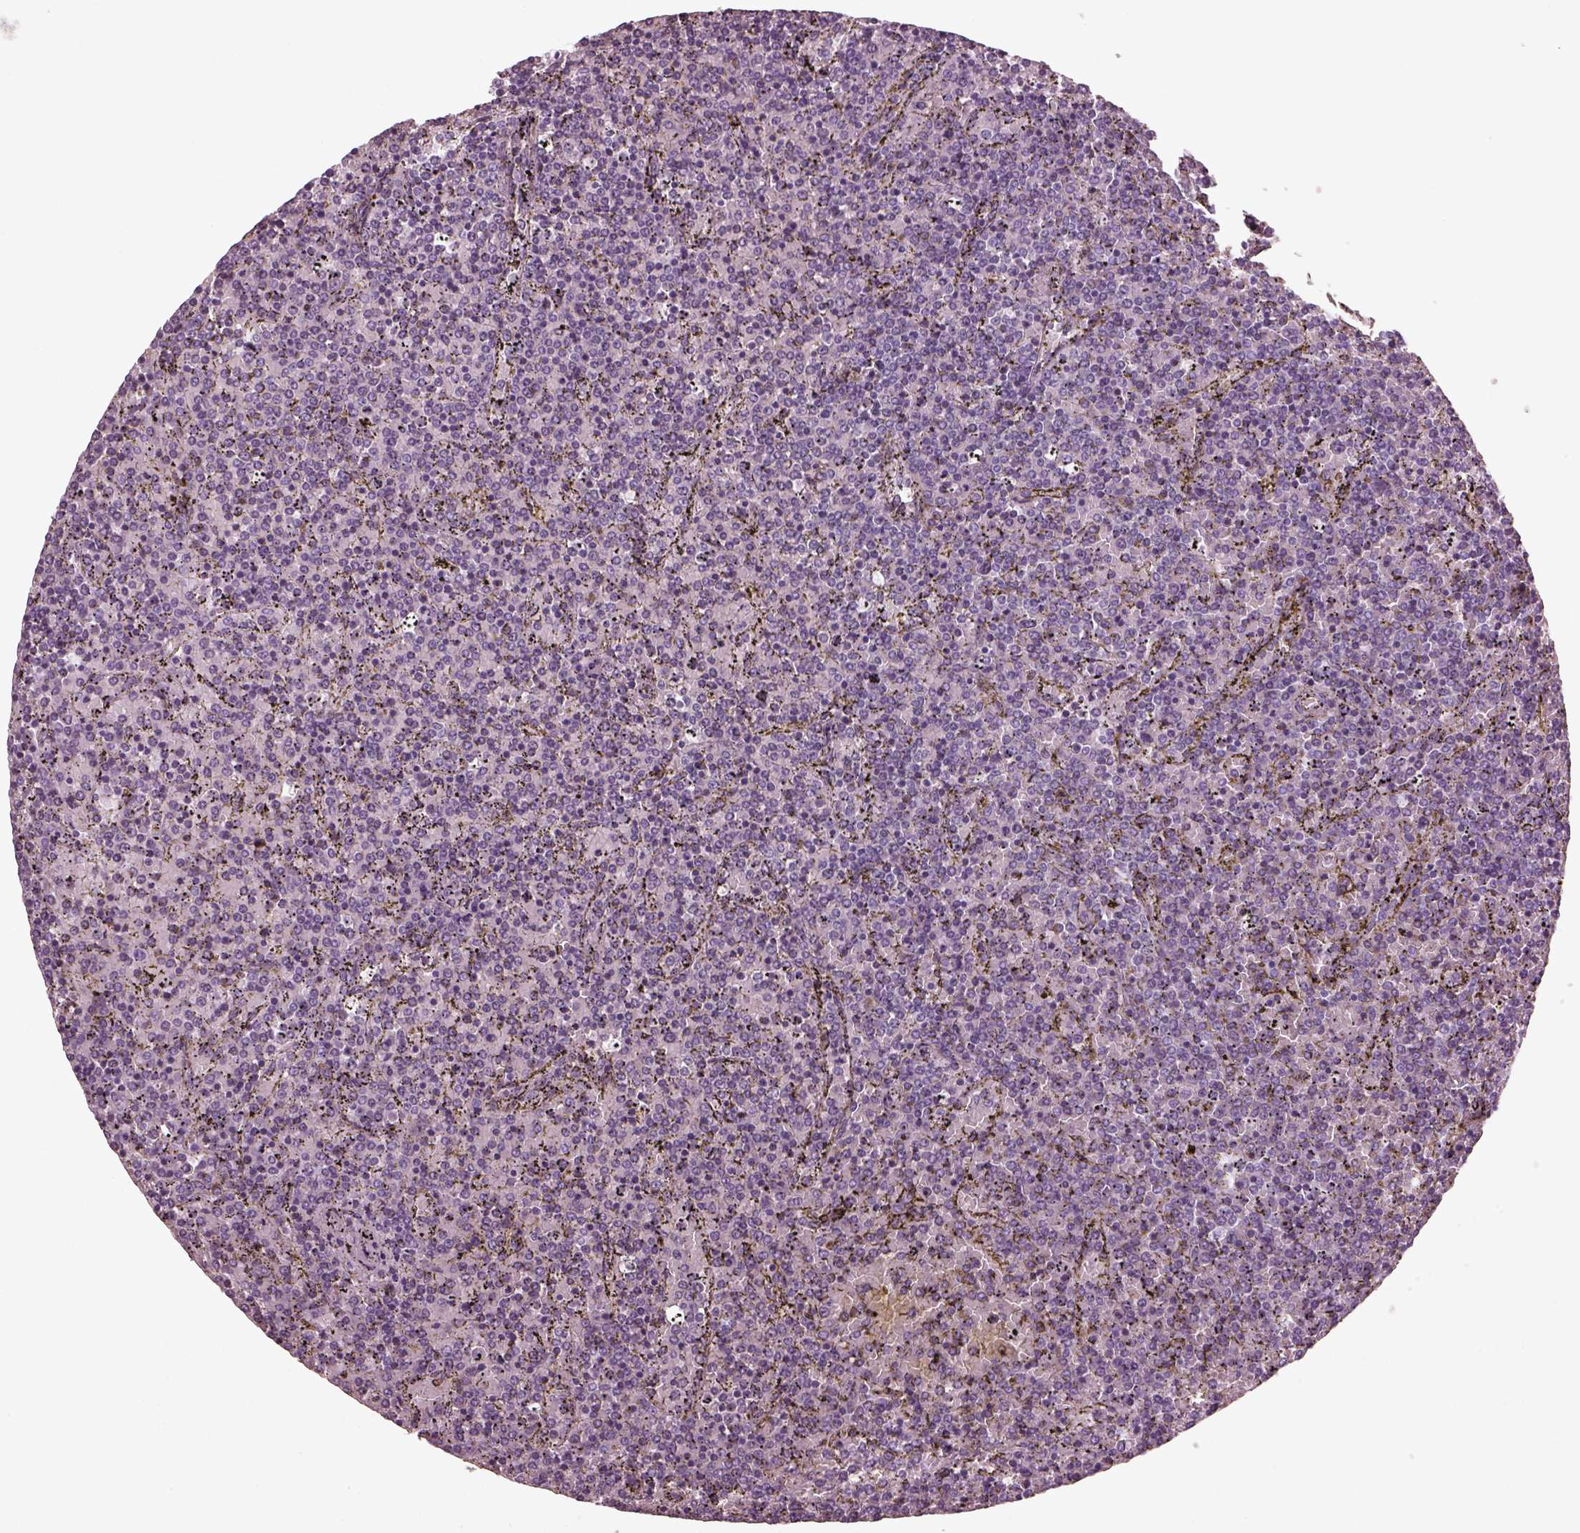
{"staining": {"intensity": "negative", "quantity": "none", "location": "none"}, "tissue": "lymphoma", "cell_type": "Tumor cells", "image_type": "cancer", "snomed": [{"axis": "morphology", "description": "Malignant lymphoma, non-Hodgkin's type, Low grade"}, {"axis": "topography", "description": "Spleen"}], "caption": "Micrograph shows no significant protein expression in tumor cells of malignant lymphoma, non-Hodgkin's type (low-grade).", "gene": "PDC", "patient": {"sex": "female", "age": 77}}